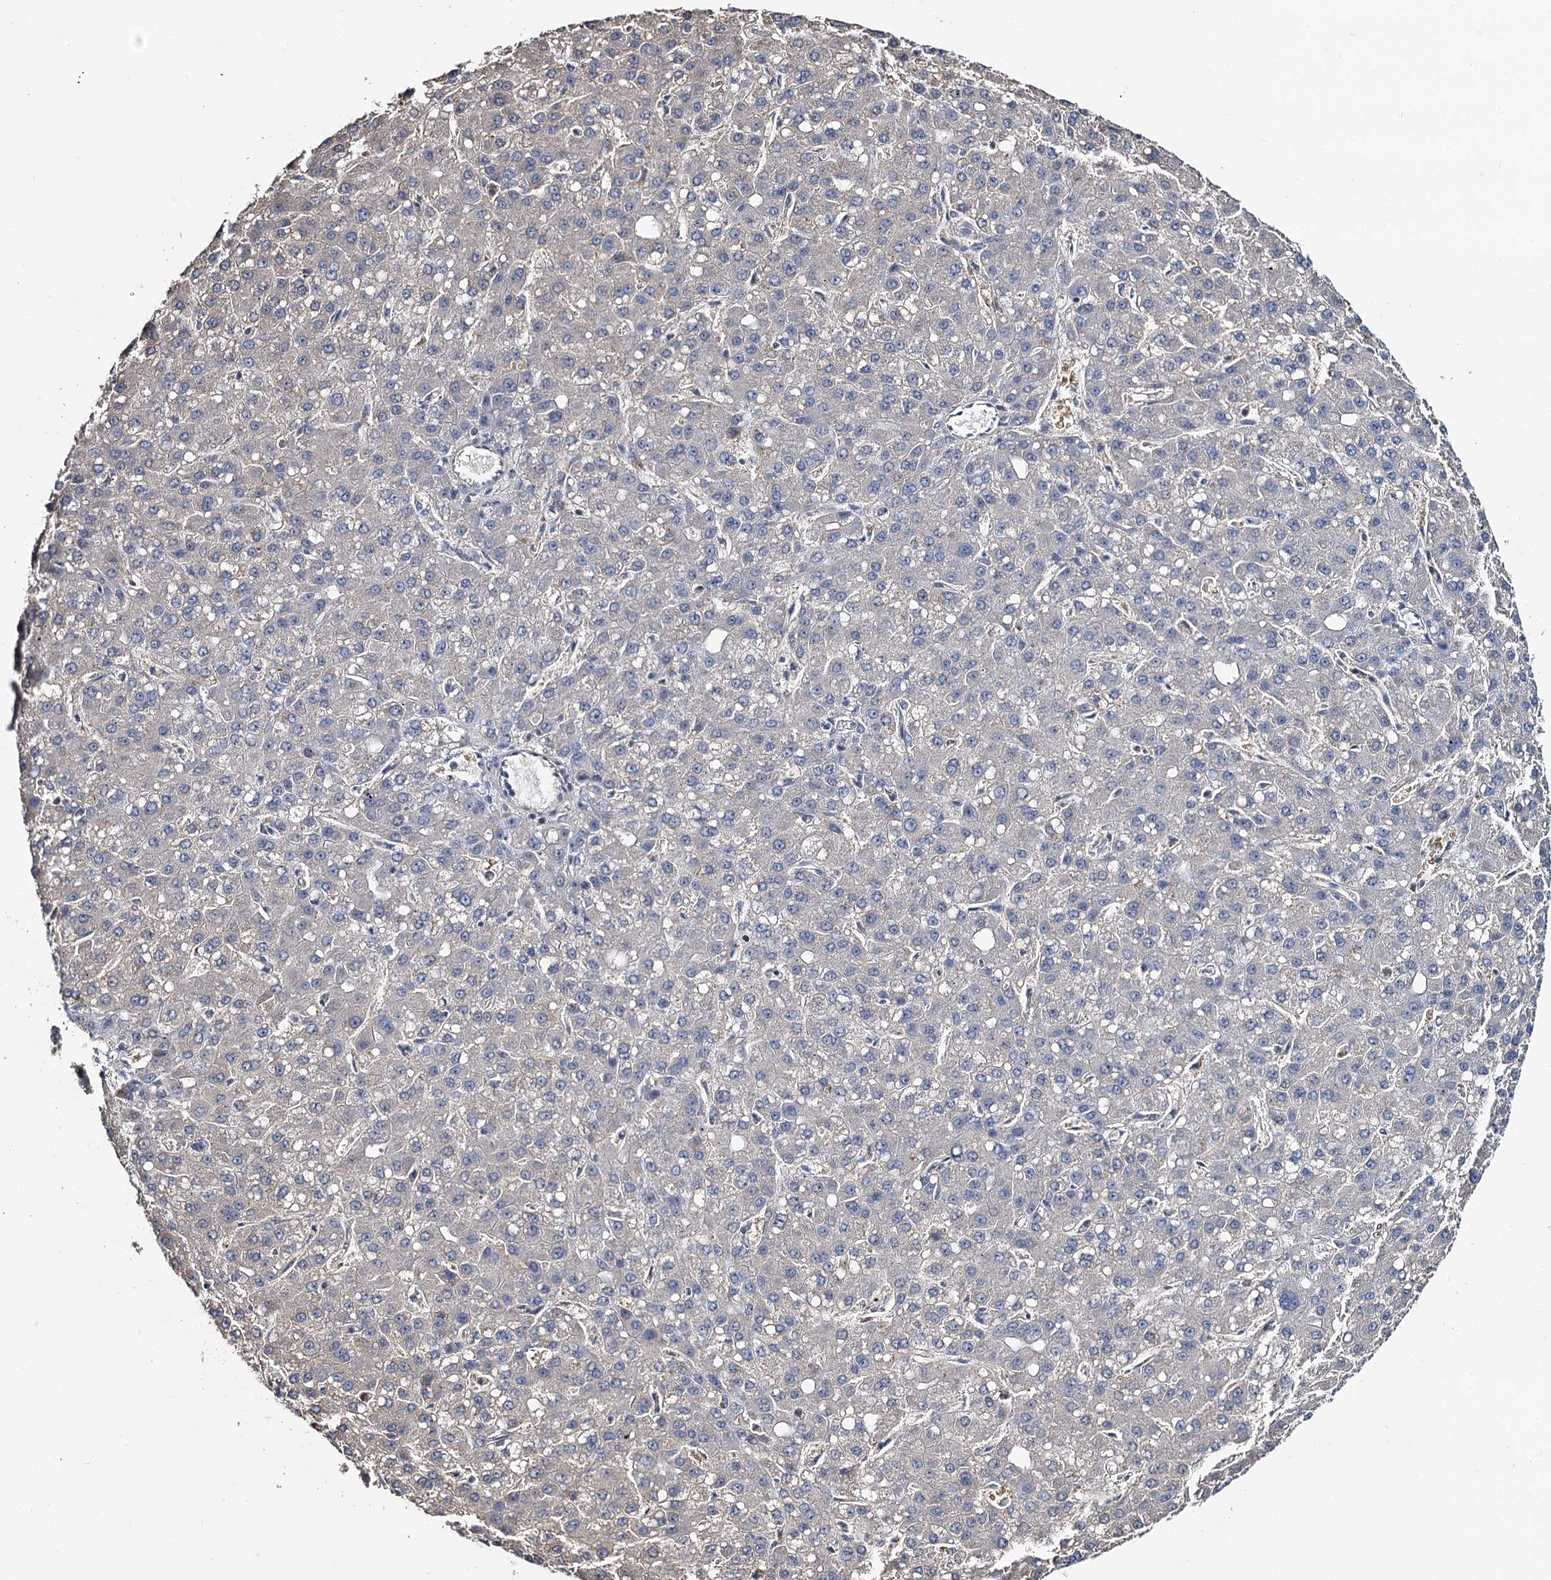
{"staining": {"intensity": "negative", "quantity": "none", "location": "none"}, "tissue": "liver cancer", "cell_type": "Tumor cells", "image_type": "cancer", "snomed": [{"axis": "morphology", "description": "Carcinoma, Hepatocellular, NOS"}, {"axis": "topography", "description": "Liver"}], "caption": "Immunohistochemical staining of human hepatocellular carcinoma (liver) reveals no significant expression in tumor cells. (DAB immunohistochemistry visualized using brightfield microscopy, high magnification).", "gene": "TOX3", "patient": {"sex": "male", "age": 67}}